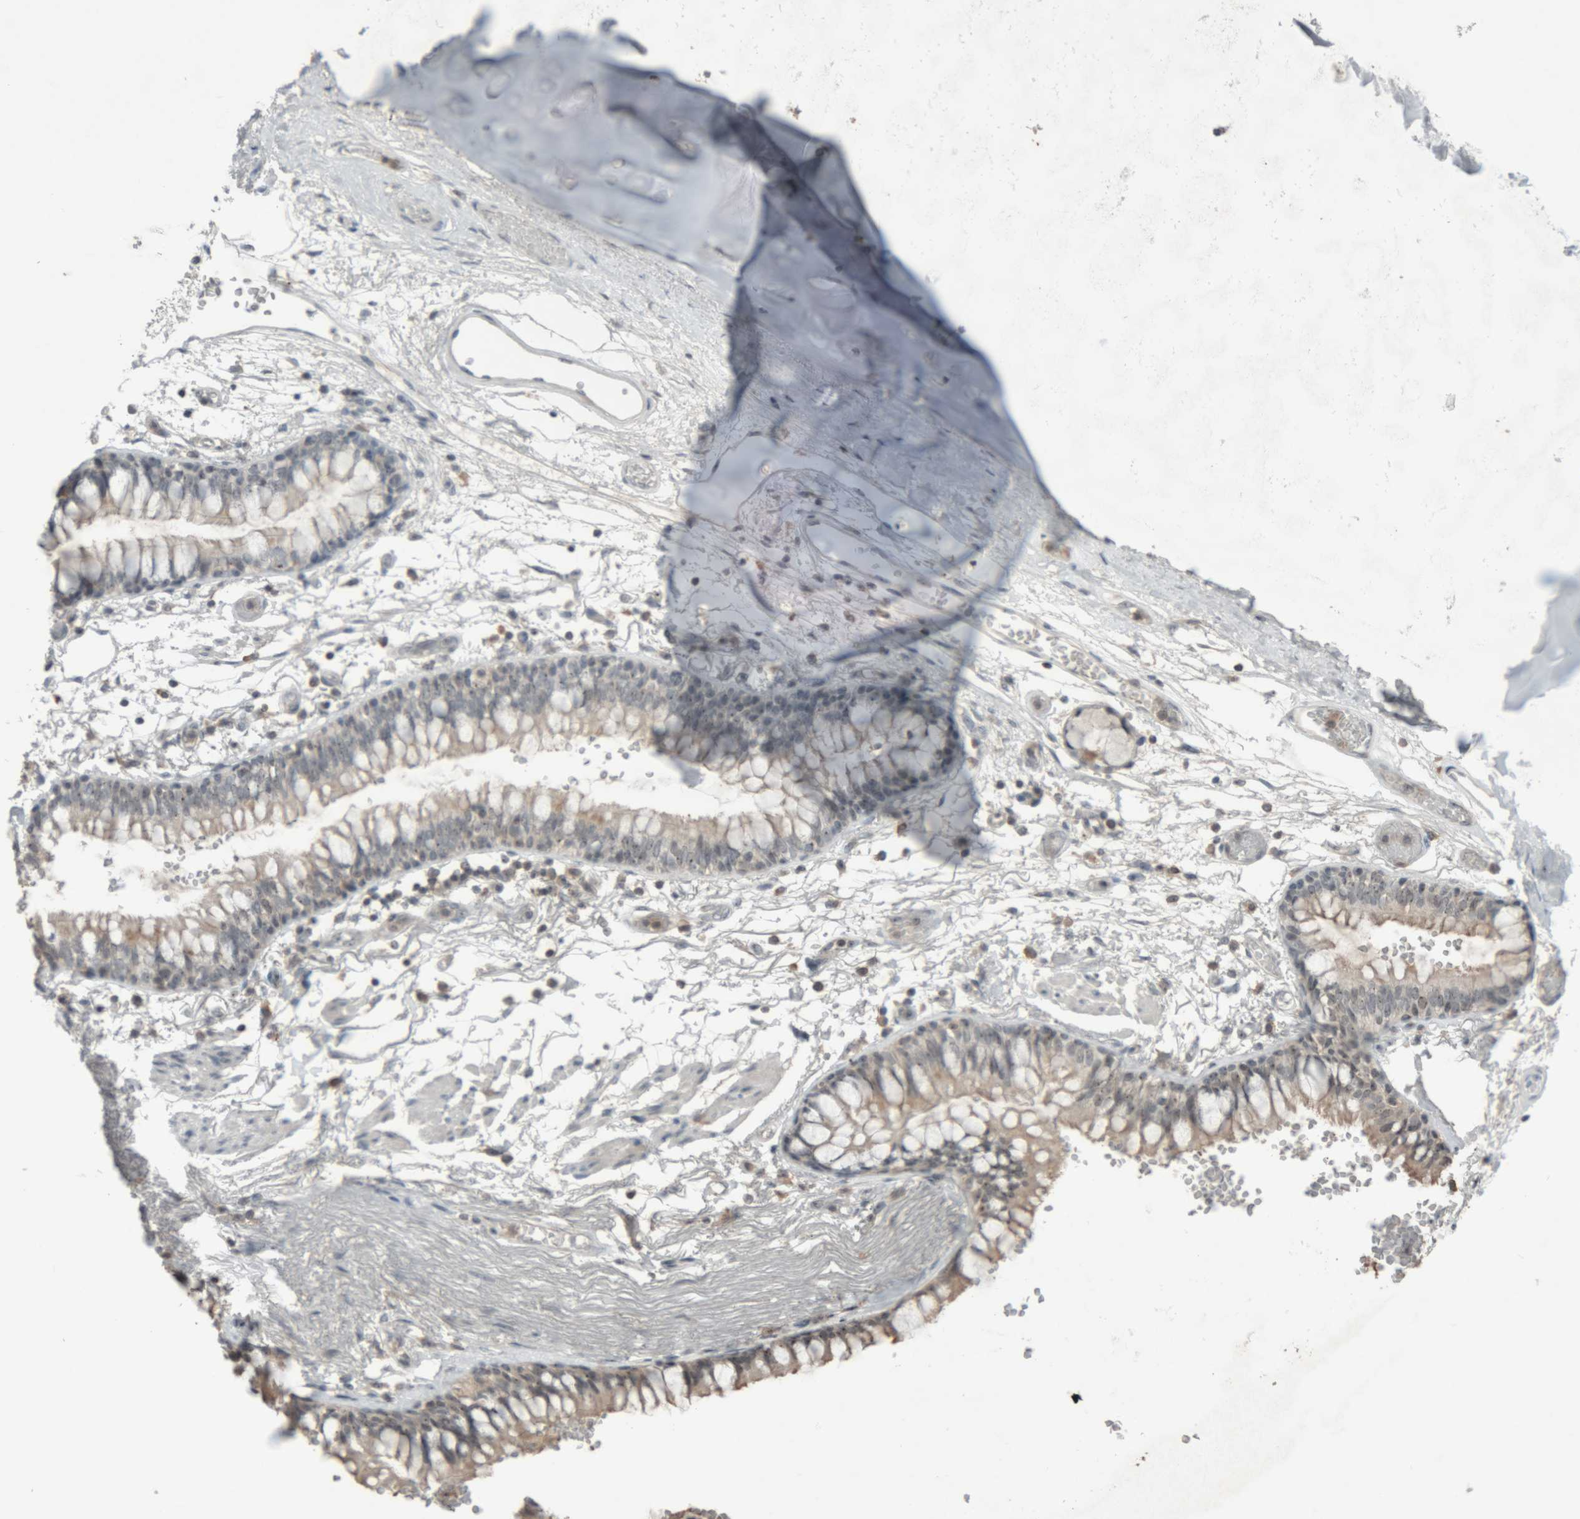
{"staining": {"intensity": "negative", "quantity": "none", "location": "none"}, "tissue": "adipose tissue", "cell_type": "Adipocytes", "image_type": "normal", "snomed": [{"axis": "morphology", "description": "Normal tissue, NOS"}, {"axis": "topography", "description": "Cartilage tissue"}, {"axis": "topography", "description": "Bronchus"}], "caption": "Benign adipose tissue was stained to show a protein in brown. There is no significant staining in adipocytes. (DAB immunohistochemistry visualized using brightfield microscopy, high magnification).", "gene": "RPF1", "patient": {"sex": "female", "age": 73}}